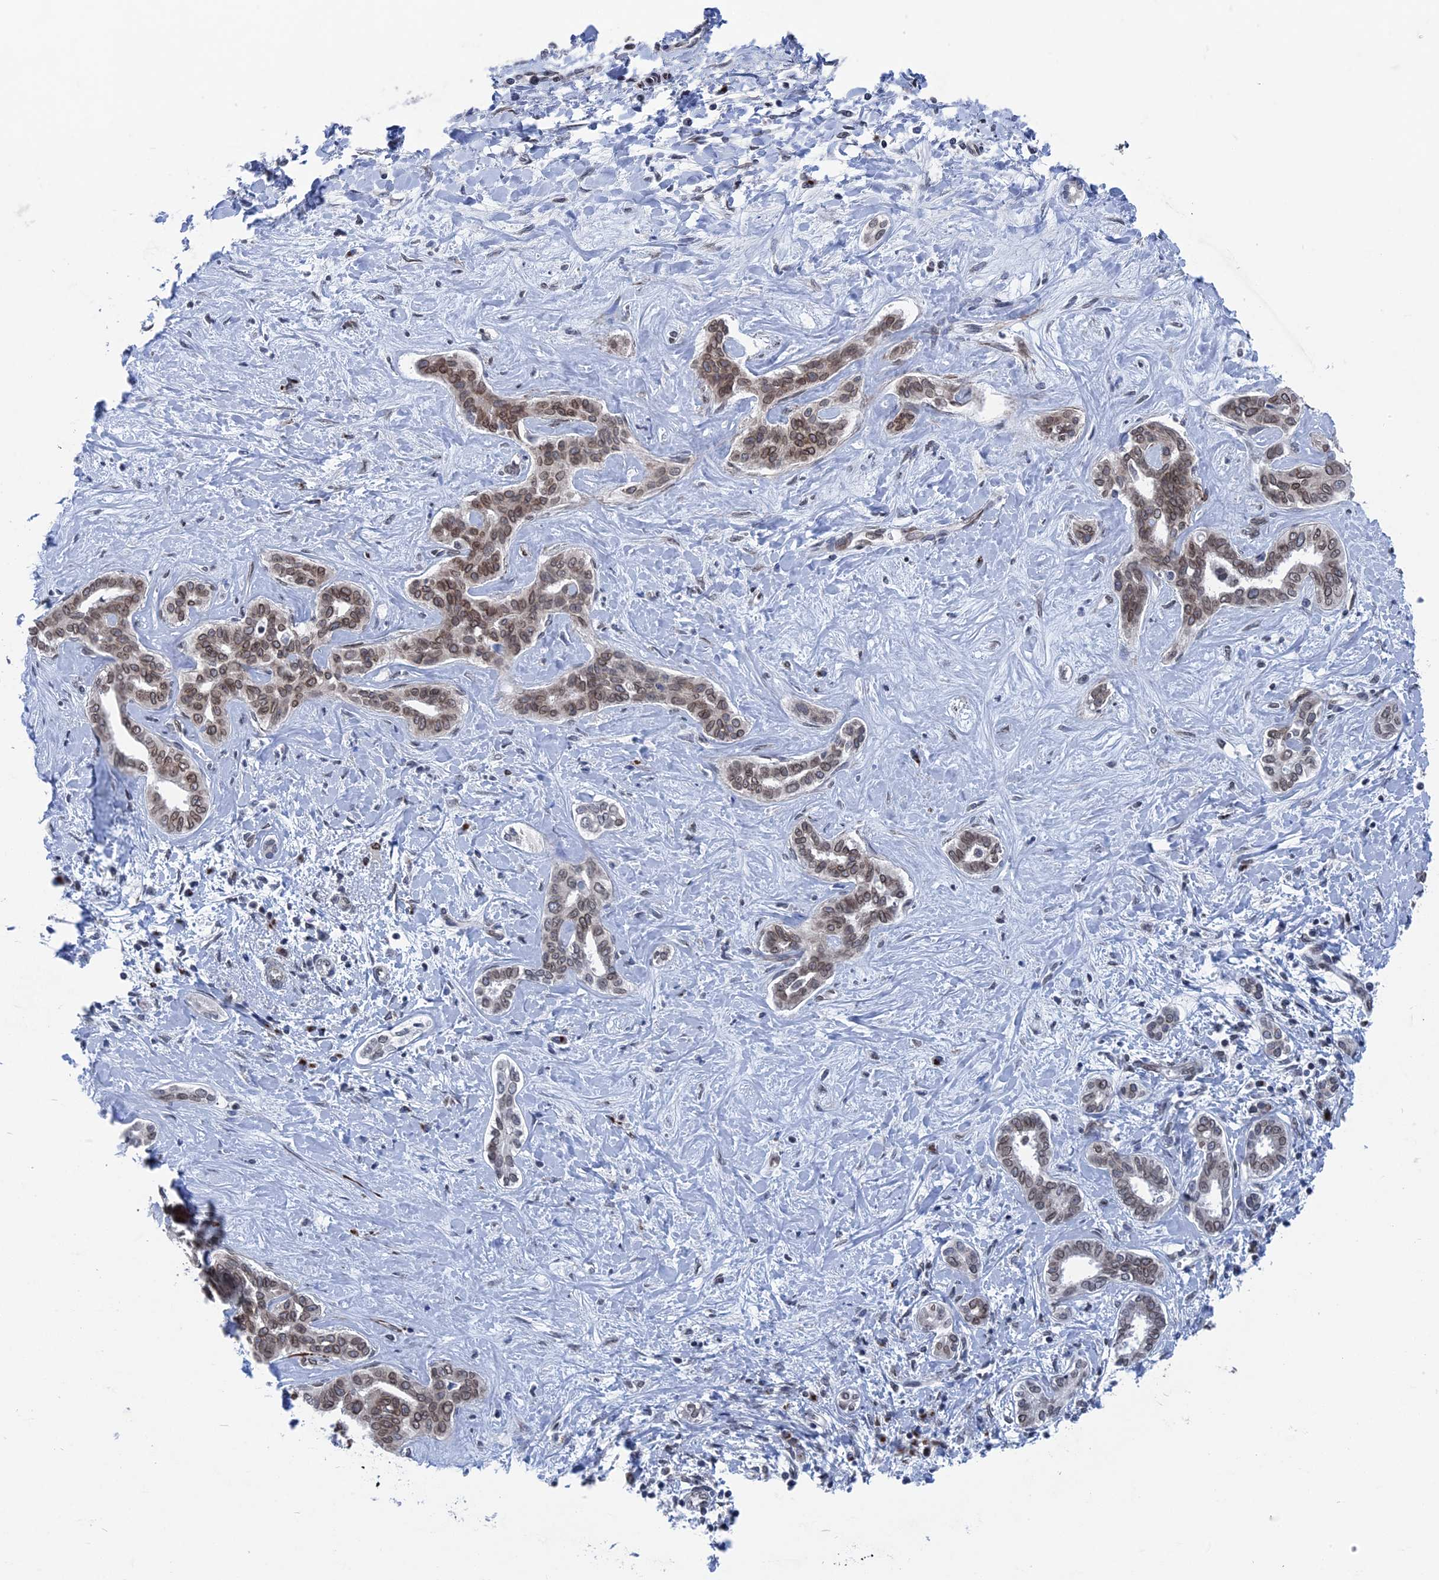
{"staining": {"intensity": "weak", "quantity": ">75%", "location": "nuclear"}, "tissue": "liver cancer", "cell_type": "Tumor cells", "image_type": "cancer", "snomed": [{"axis": "morphology", "description": "Cholangiocarcinoma"}, {"axis": "topography", "description": "Liver"}], "caption": "Weak nuclear protein positivity is identified in approximately >75% of tumor cells in liver cholangiocarcinoma.", "gene": "MTRF1", "patient": {"sex": "female", "age": 77}}